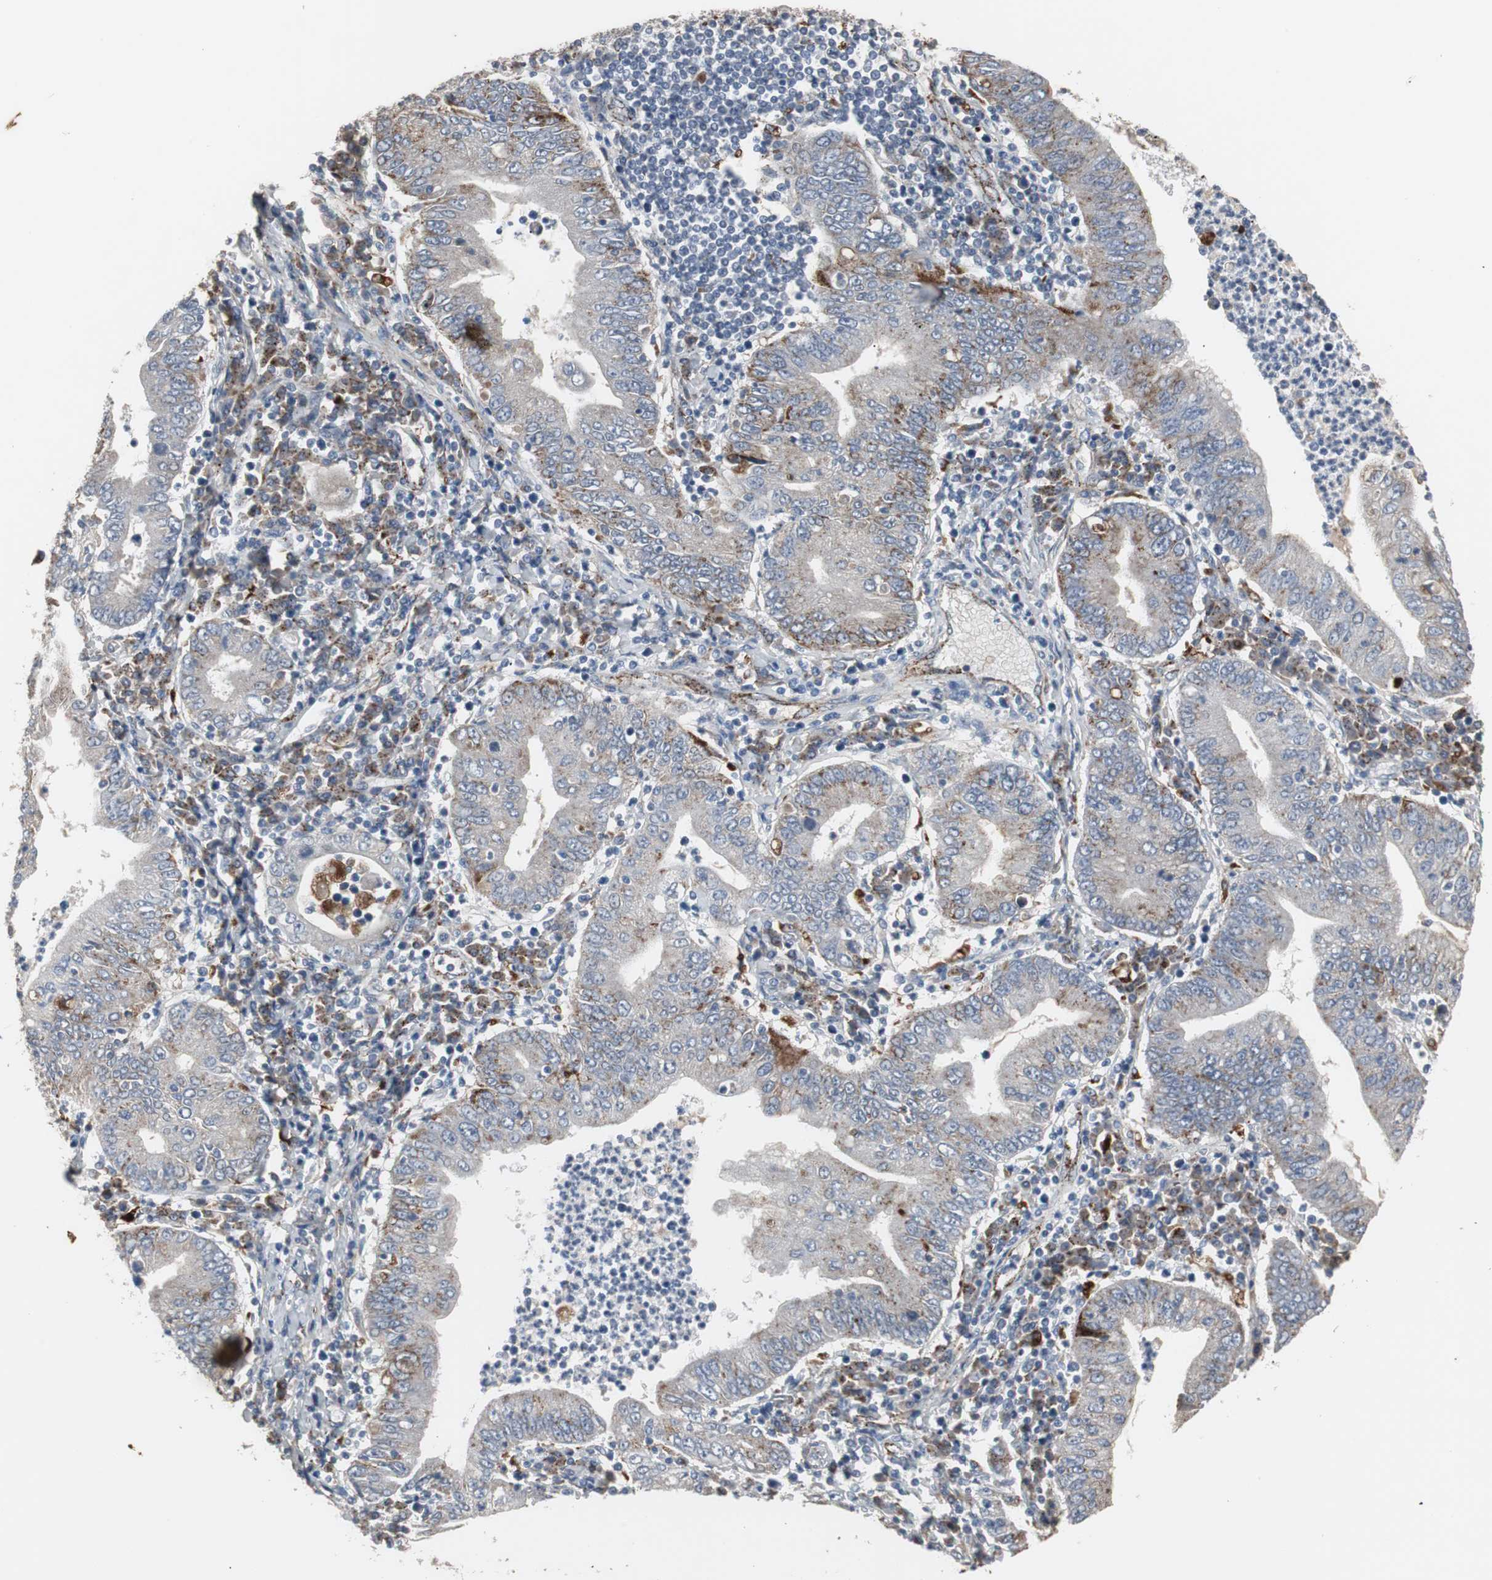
{"staining": {"intensity": "strong", "quantity": "<25%", "location": "cytoplasmic/membranous"}, "tissue": "stomach cancer", "cell_type": "Tumor cells", "image_type": "cancer", "snomed": [{"axis": "morphology", "description": "Normal tissue, NOS"}, {"axis": "morphology", "description": "Adenocarcinoma, NOS"}, {"axis": "topography", "description": "Esophagus"}, {"axis": "topography", "description": "Stomach, upper"}, {"axis": "topography", "description": "Peripheral nerve tissue"}], "caption": "Immunohistochemical staining of stomach cancer (adenocarcinoma) shows medium levels of strong cytoplasmic/membranous protein positivity in approximately <25% of tumor cells.", "gene": "GBA1", "patient": {"sex": "male", "age": 62}}